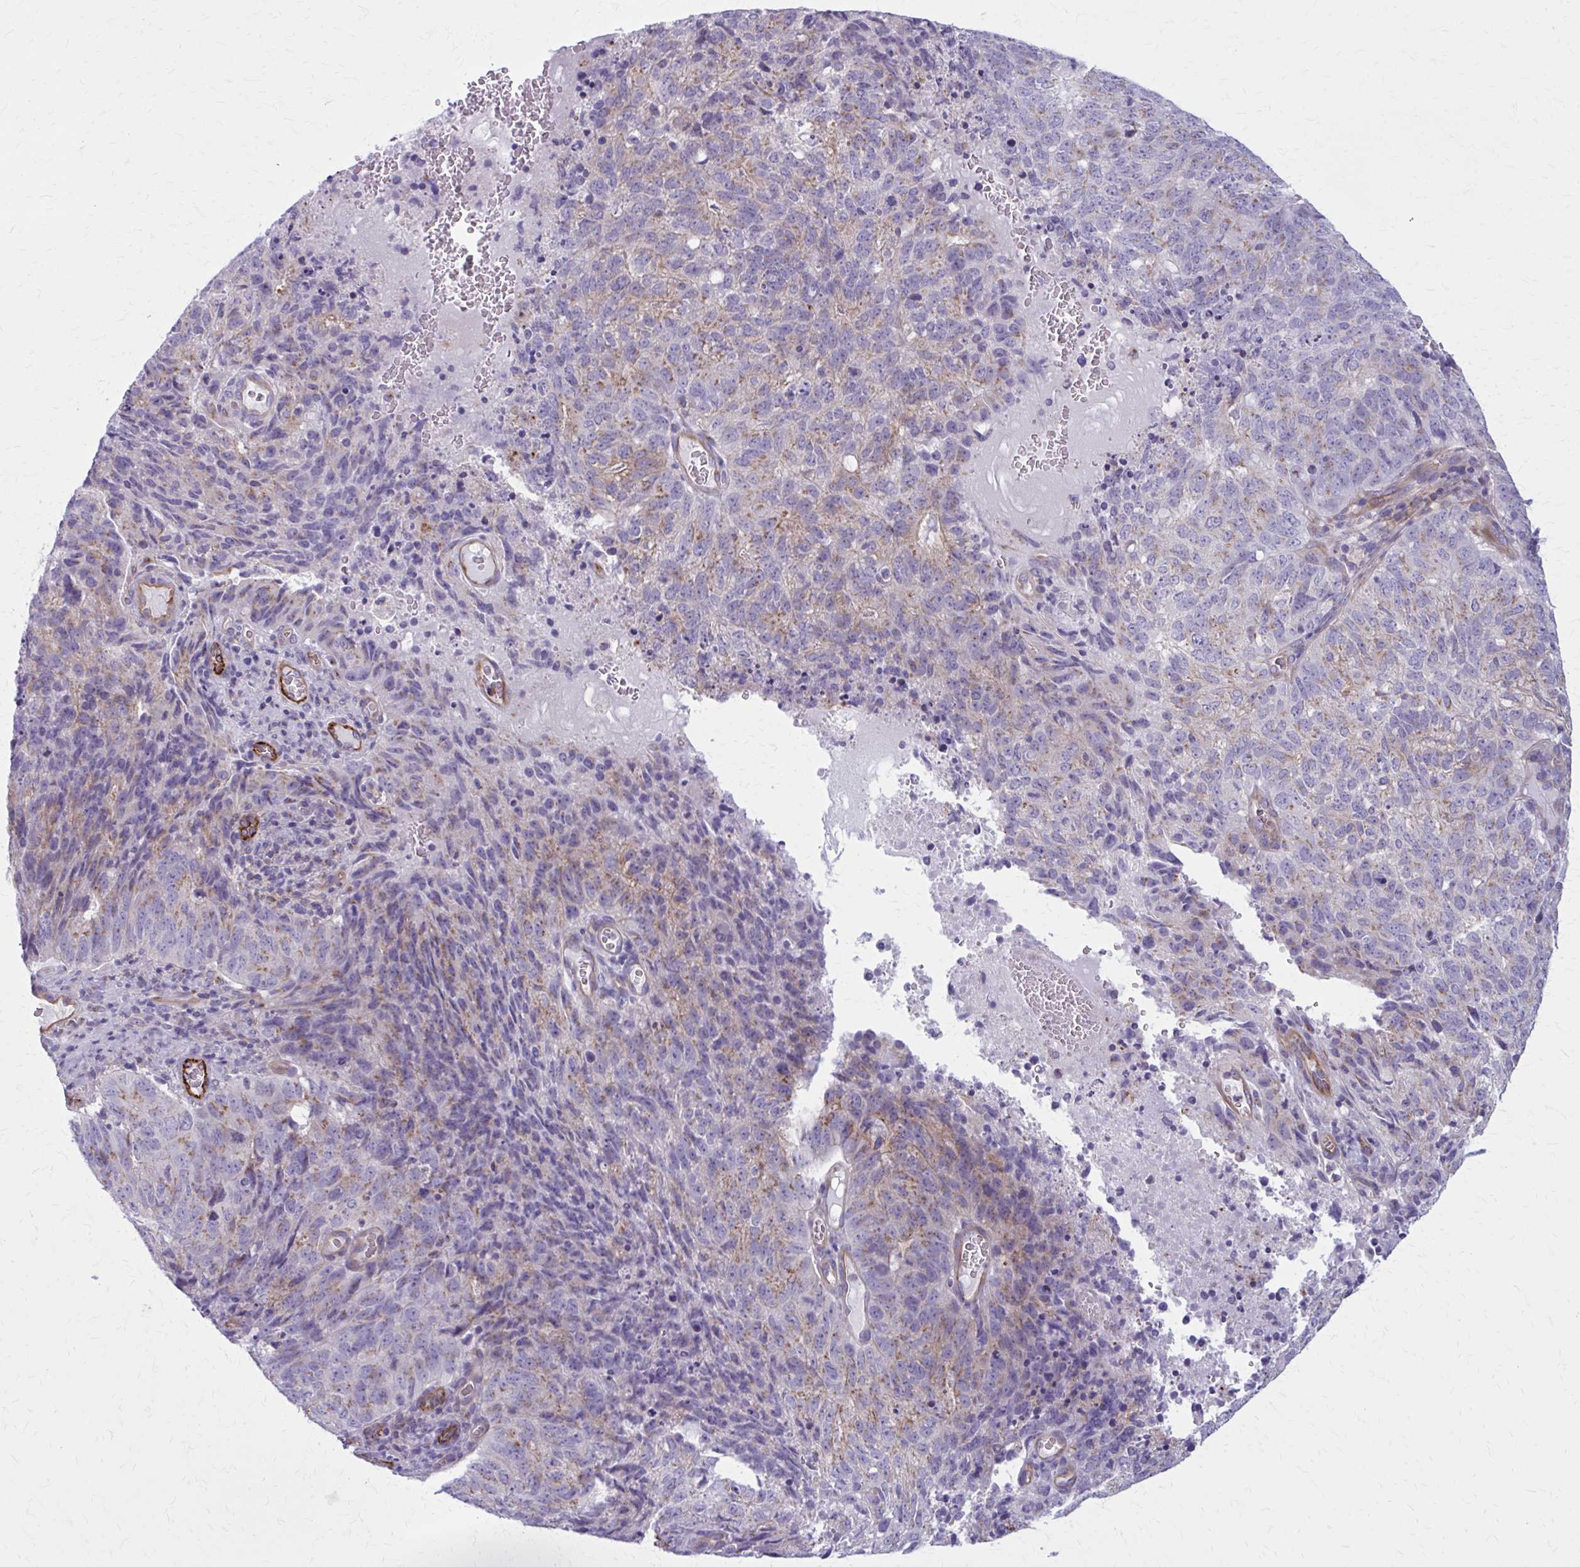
{"staining": {"intensity": "weak", "quantity": "25%-75%", "location": "cytoplasmic/membranous"}, "tissue": "cervical cancer", "cell_type": "Tumor cells", "image_type": "cancer", "snomed": [{"axis": "morphology", "description": "Adenocarcinoma, NOS"}, {"axis": "topography", "description": "Cervix"}], "caption": "Approximately 25%-75% of tumor cells in cervical cancer (adenocarcinoma) demonstrate weak cytoplasmic/membranous protein positivity as visualized by brown immunohistochemical staining.", "gene": "ZDHHC7", "patient": {"sex": "female", "age": 38}}